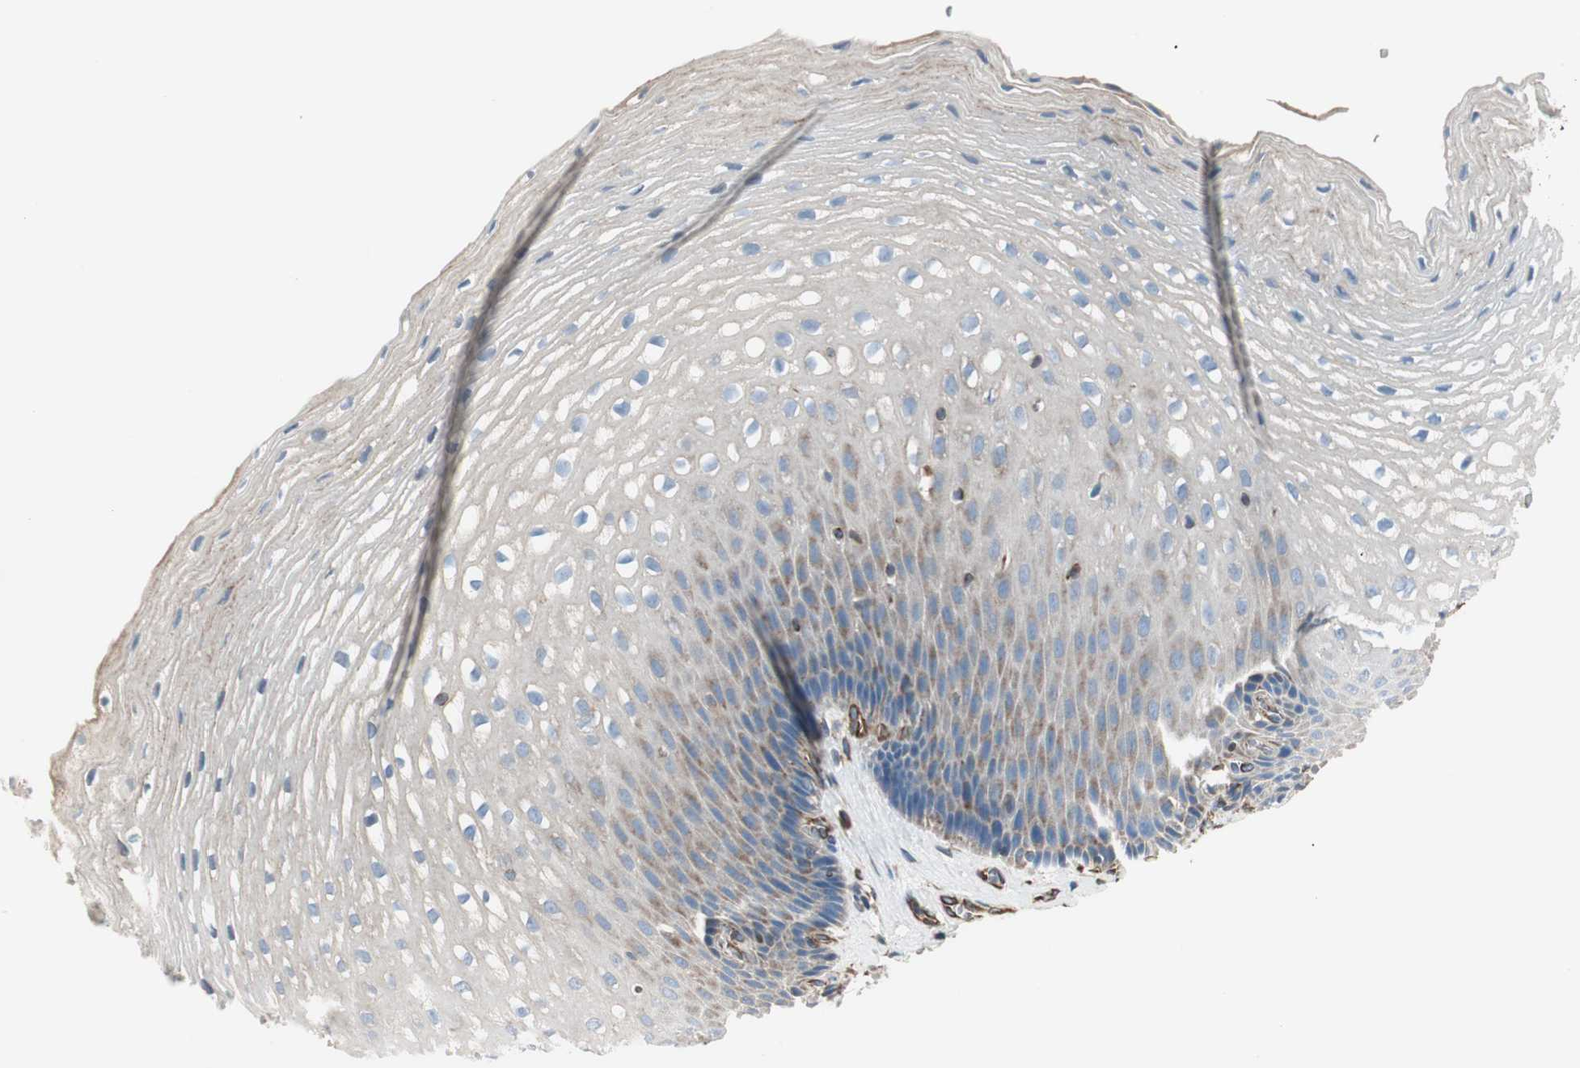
{"staining": {"intensity": "weak", "quantity": "25%-75%", "location": "cytoplasmic/membranous"}, "tissue": "esophagus", "cell_type": "Squamous epithelial cells", "image_type": "normal", "snomed": [{"axis": "morphology", "description": "Normal tissue, NOS"}, {"axis": "topography", "description": "Esophagus"}], "caption": "Protein expression by immunohistochemistry (IHC) demonstrates weak cytoplasmic/membranous positivity in about 25%-75% of squamous epithelial cells in unremarkable esophagus. The staining was performed using DAB (3,3'-diaminobenzidine) to visualize the protein expression in brown, while the nuclei were stained in blue with hematoxylin (Magnification: 20x).", "gene": "SRCIN1", "patient": {"sex": "male", "age": 48}}